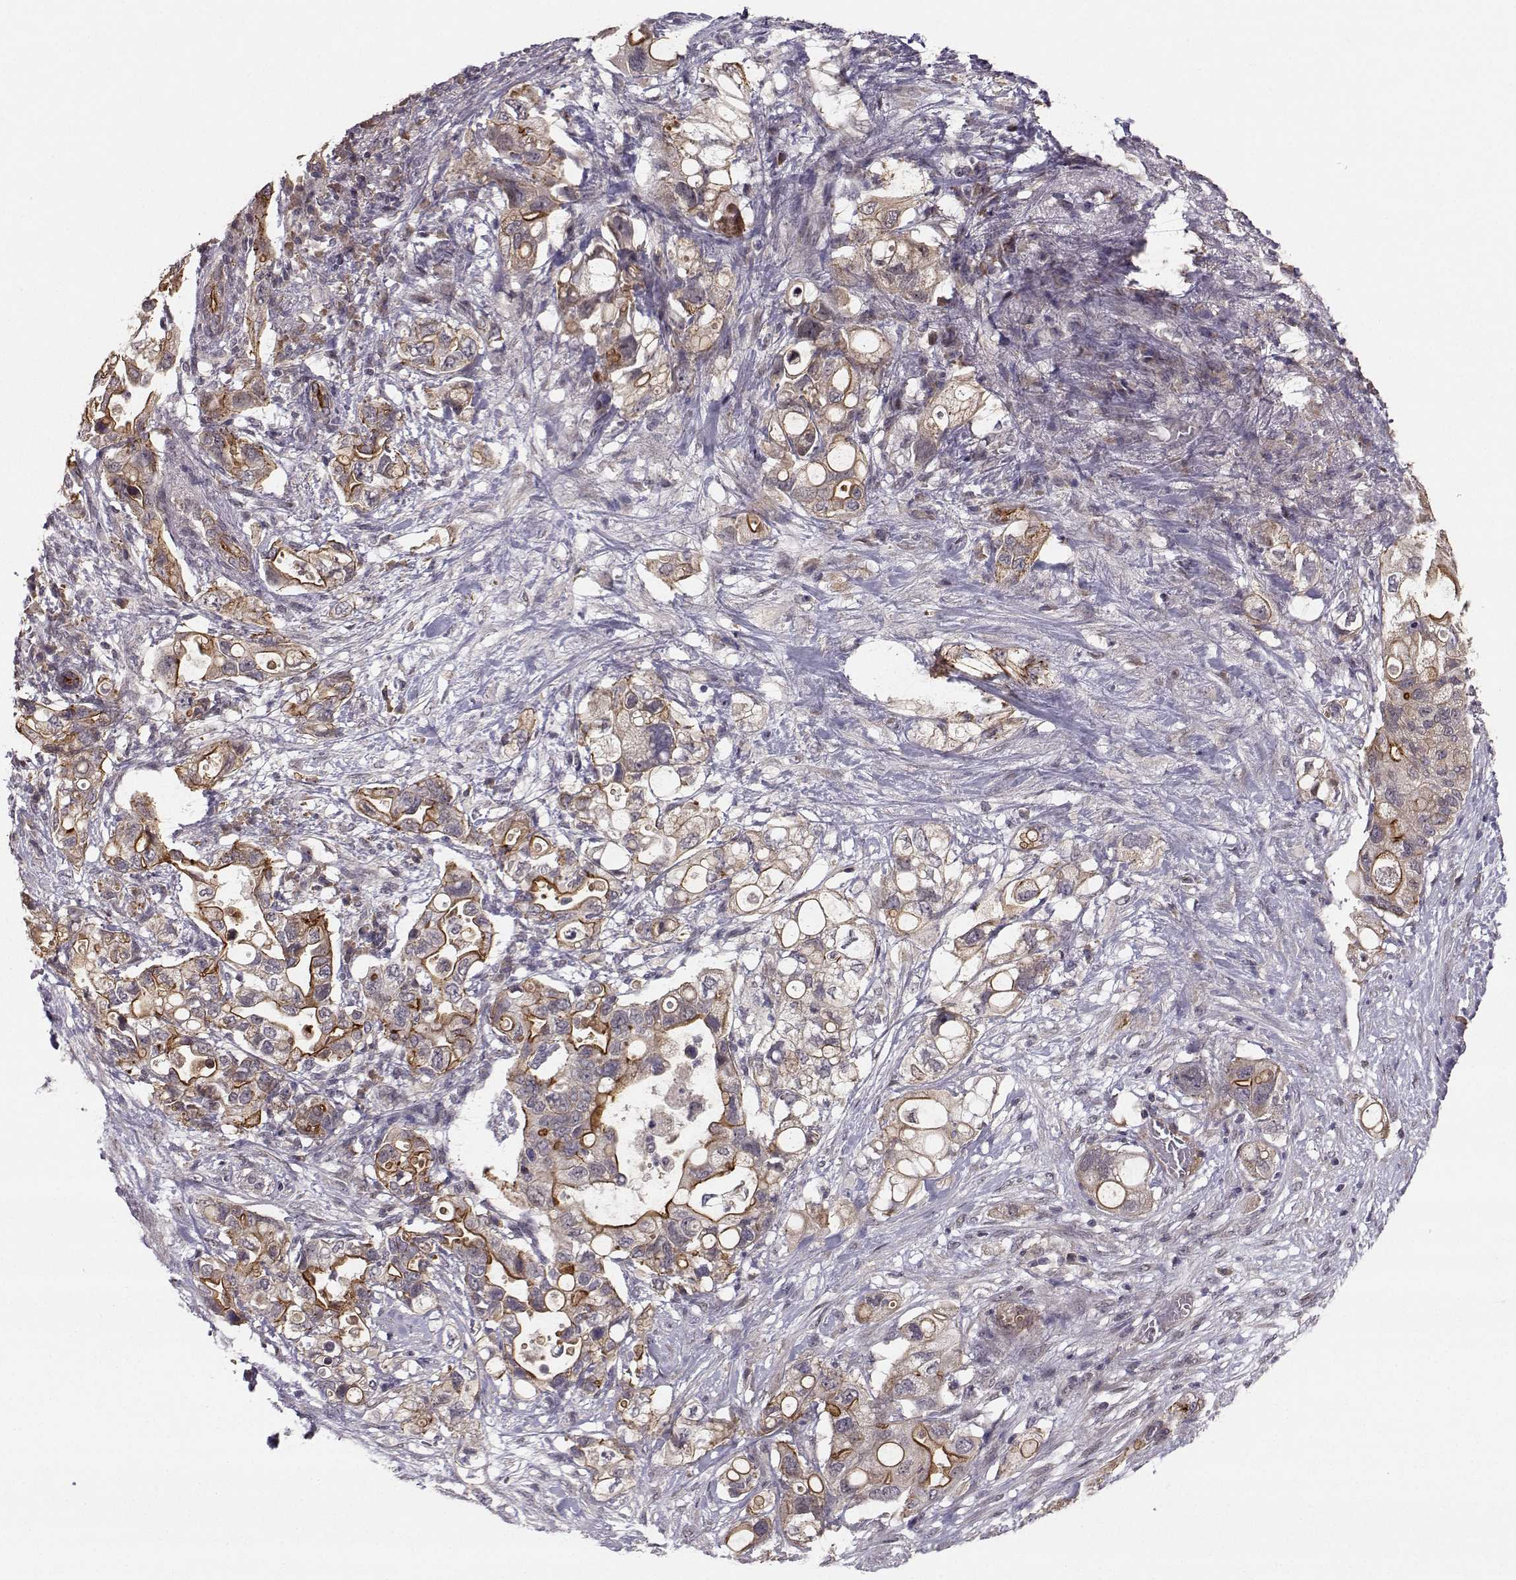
{"staining": {"intensity": "strong", "quantity": "<25%", "location": "cytoplasmic/membranous"}, "tissue": "pancreatic cancer", "cell_type": "Tumor cells", "image_type": "cancer", "snomed": [{"axis": "morphology", "description": "Adenocarcinoma, NOS"}, {"axis": "topography", "description": "Pancreas"}], "caption": "The photomicrograph reveals staining of adenocarcinoma (pancreatic), revealing strong cytoplasmic/membranous protein expression (brown color) within tumor cells. (Stains: DAB (3,3'-diaminobenzidine) in brown, nuclei in blue, Microscopy: brightfield microscopy at high magnification).", "gene": "PLEKHG3", "patient": {"sex": "female", "age": 72}}